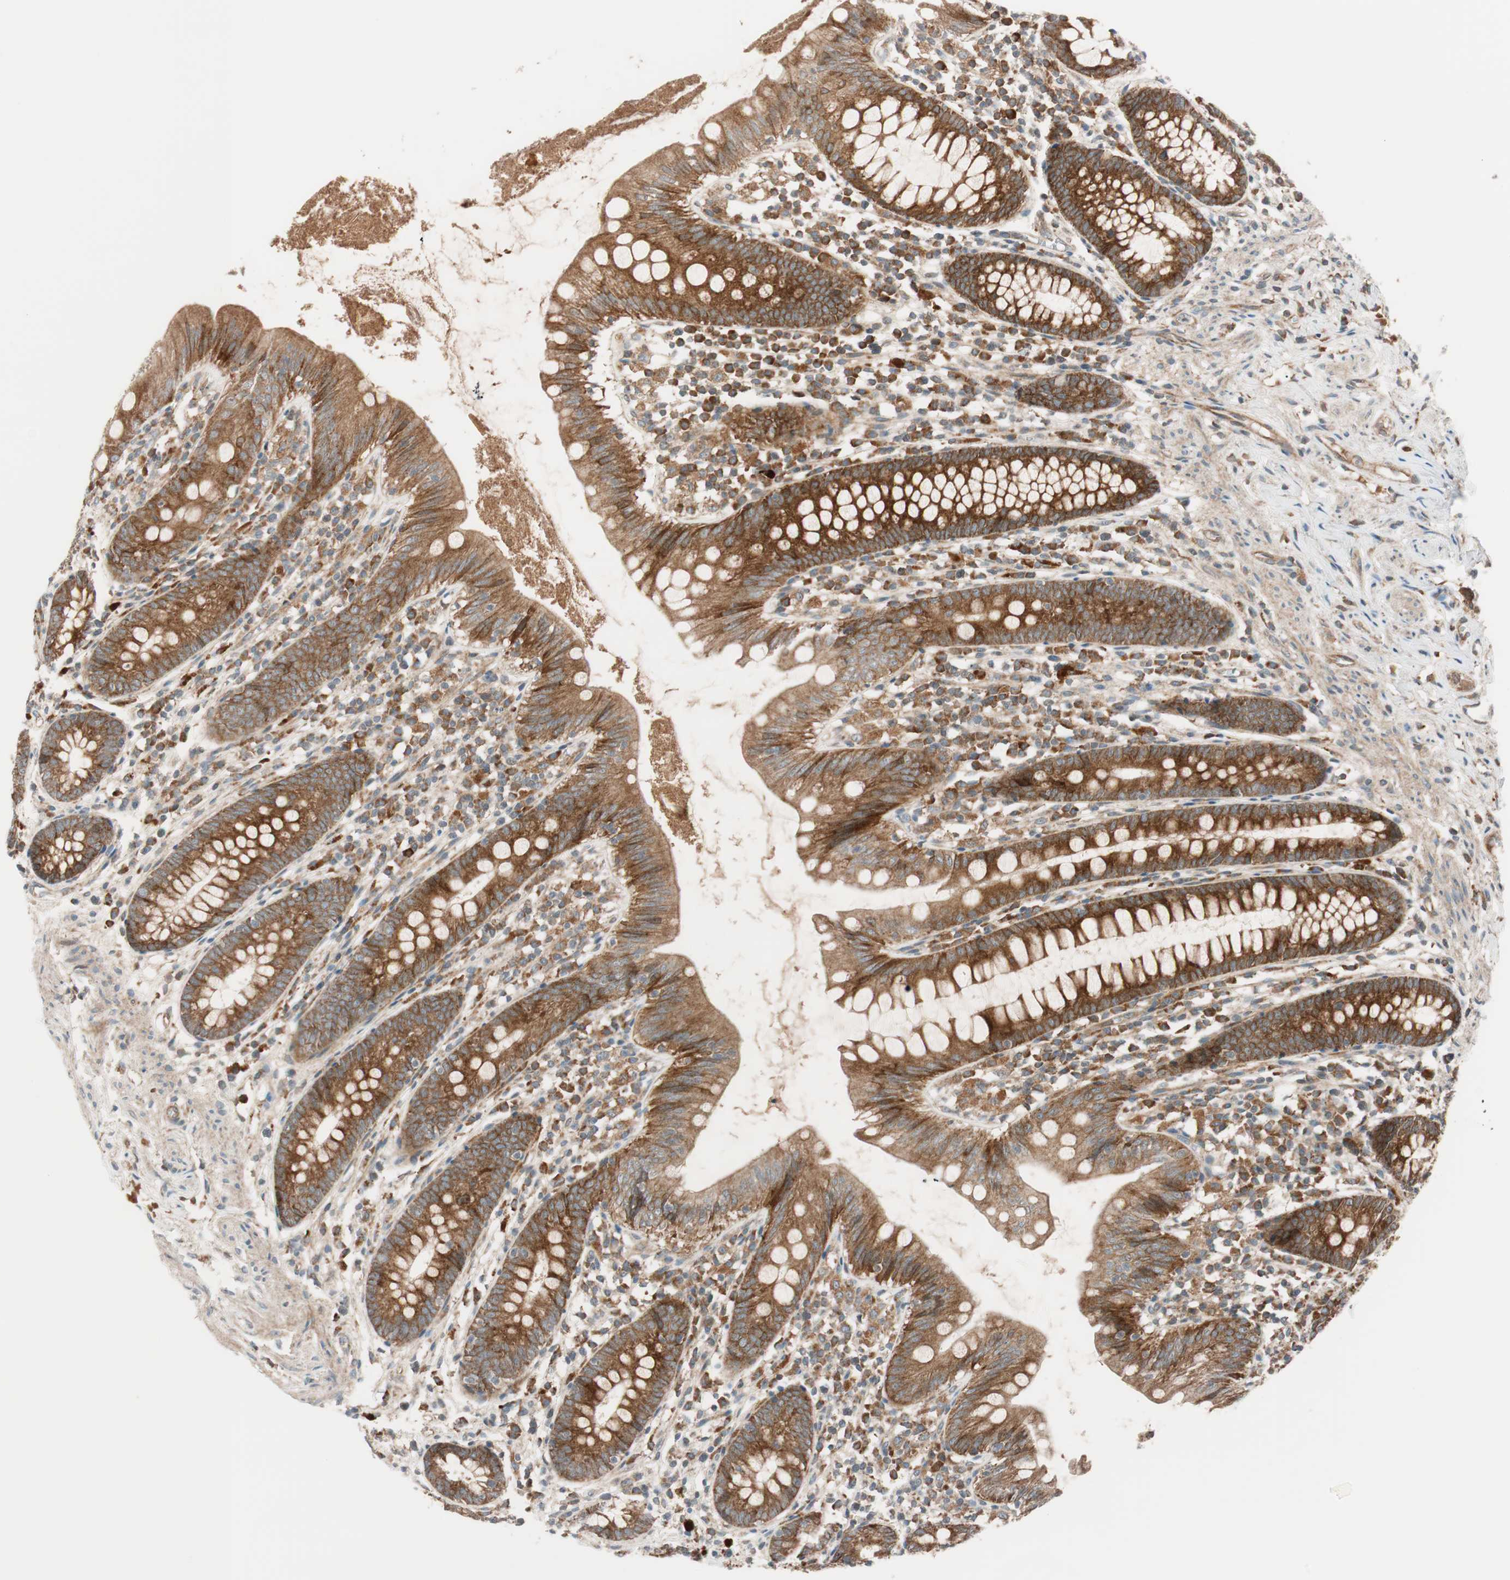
{"staining": {"intensity": "strong", "quantity": ">75%", "location": "cytoplasmic/membranous"}, "tissue": "appendix", "cell_type": "Glandular cells", "image_type": "normal", "snomed": [{"axis": "morphology", "description": "Normal tissue, NOS"}, {"axis": "topography", "description": "Appendix"}], "caption": "This image demonstrates immunohistochemistry (IHC) staining of benign human appendix, with high strong cytoplasmic/membranous expression in approximately >75% of glandular cells.", "gene": "ABI1", "patient": {"sex": "male", "age": 52}}